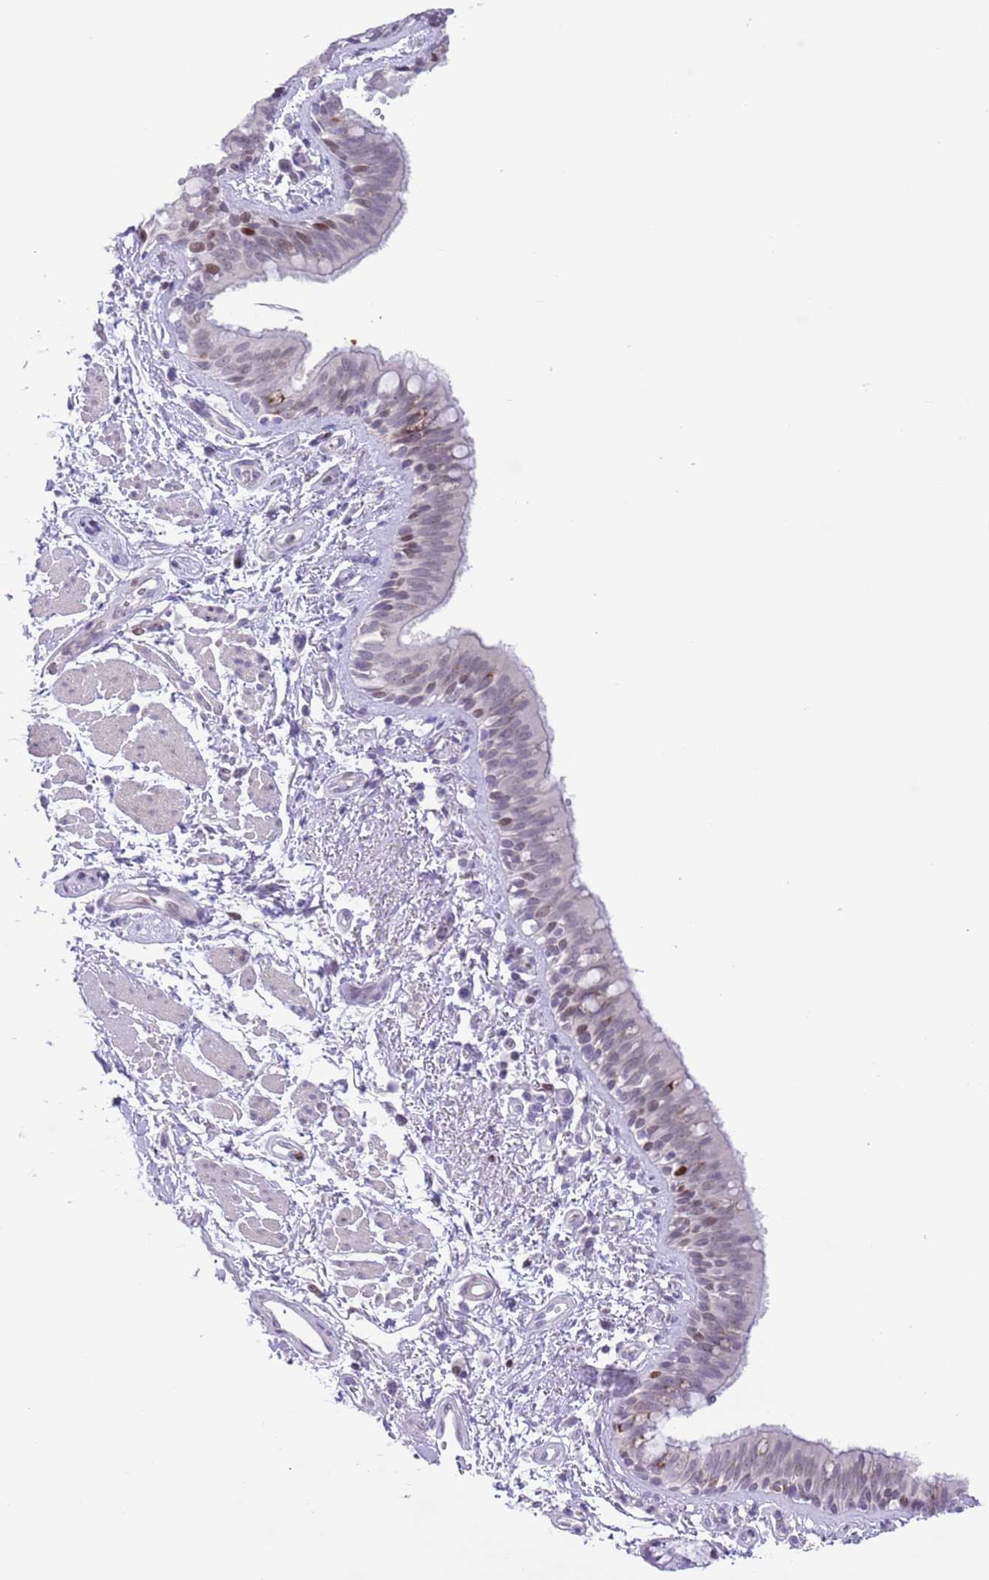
{"staining": {"intensity": "moderate", "quantity": "25%-75%", "location": "nuclear"}, "tissue": "bronchus", "cell_type": "Respiratory epithelial cells", "image_type": "normal", "snomed": [{"axis": "morphology", "description": "Normal tissue, NOS"}, {"axis": "morphology", "description": "Neoplasm, uncertain whether benign or malignant"}, {"axis": "topography", "description": "Bronchus"}, {"axis": "topography", "description": "Lung"}], "caption": "IHC histopathology image of unremarkable human bronchus stained for a protein (brown), which exhibits medium levels of moderate nuclear expression in approximately 25%-75% of respiratory epithelial cells.", "gene": "MFSD10", "patient": {"sex": "male", "age": 55}}